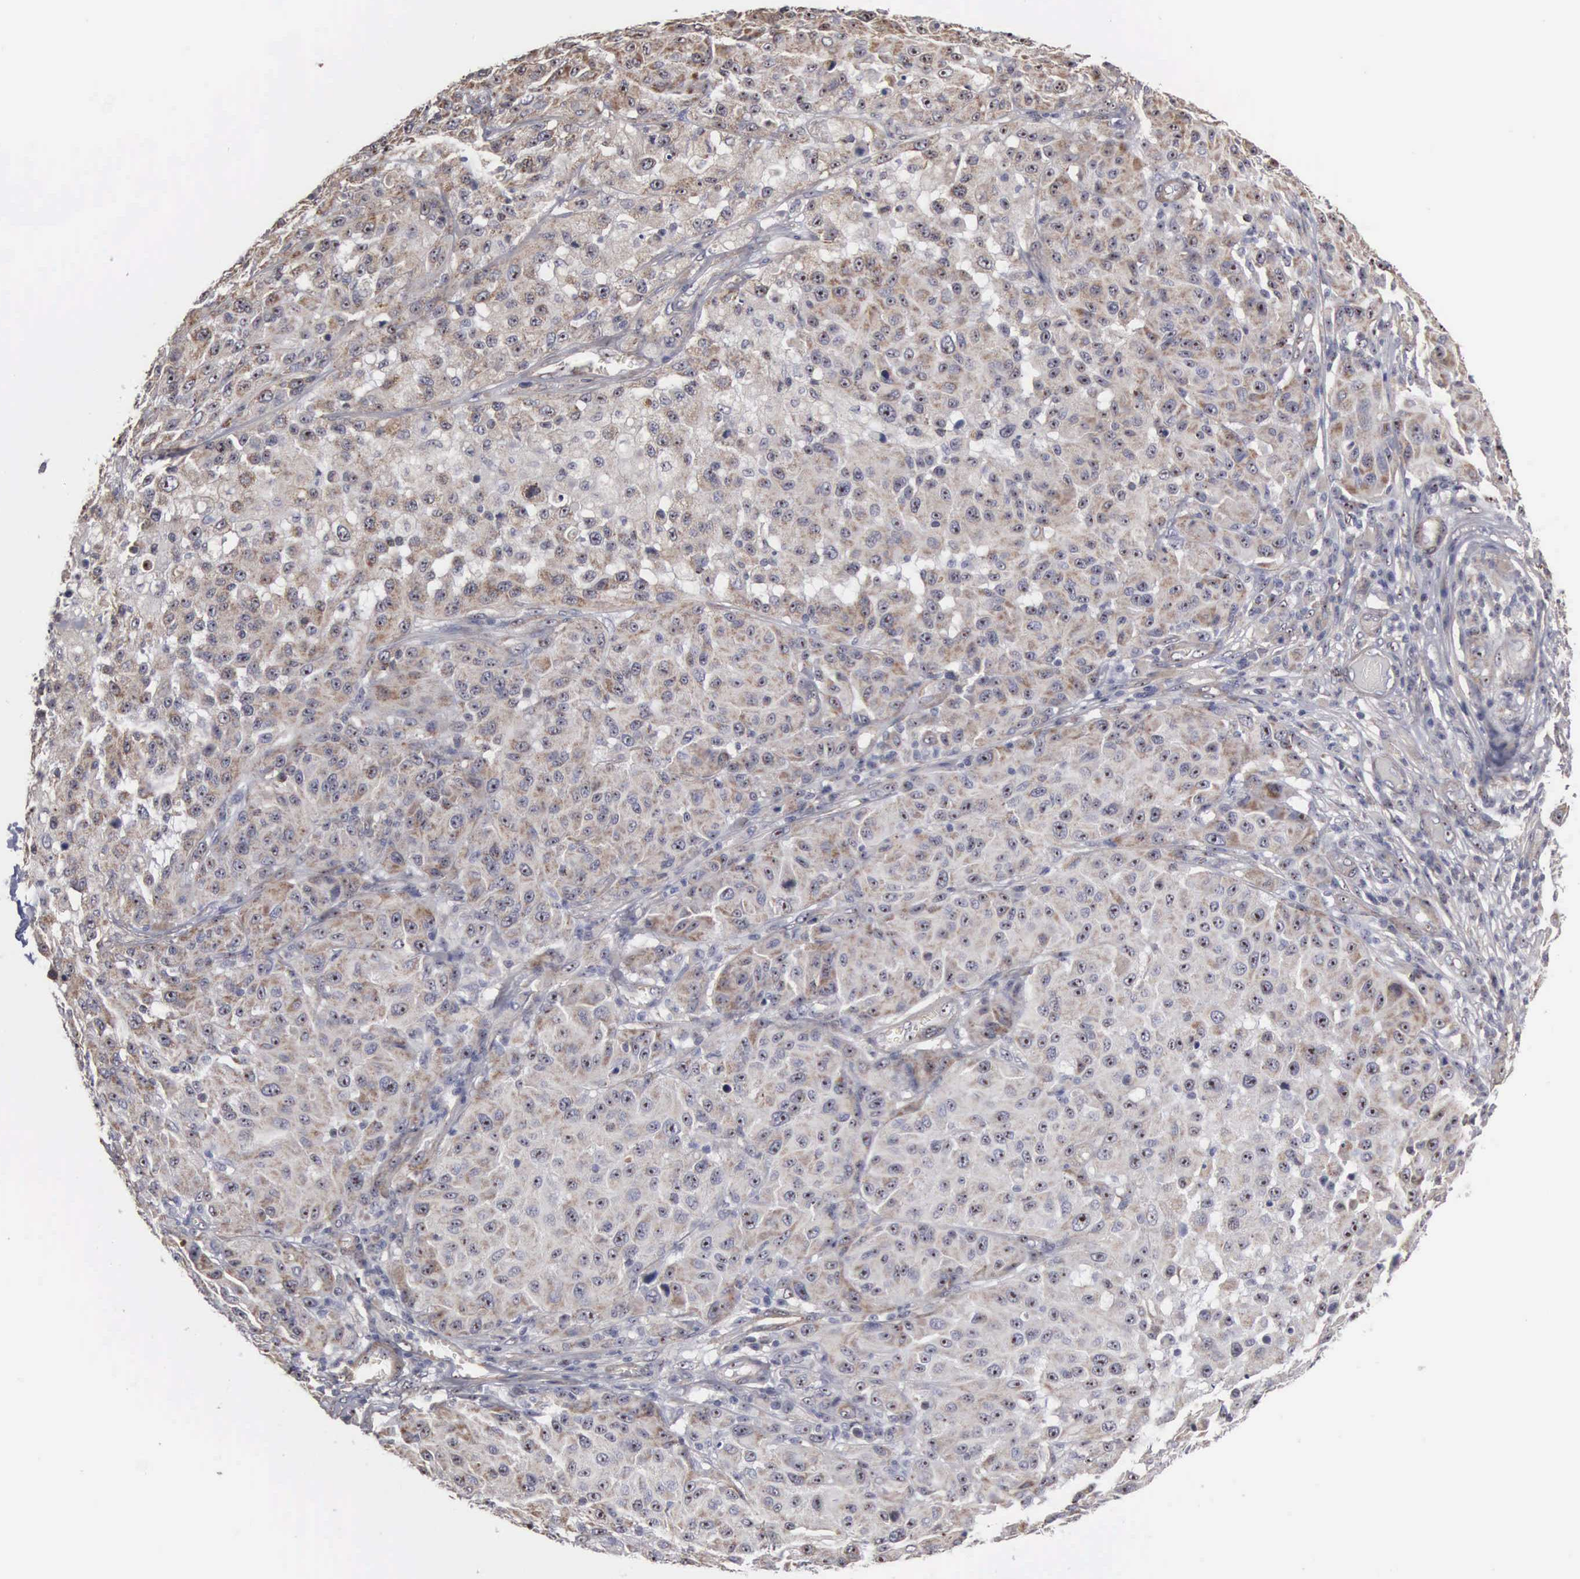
{"staining": {"intensity": "weak", "quantity": "<25%", "location": "nuclear"}, "tissue": "melanoma", "cell_type": "Tumor cells", "image_type": "cancer", "snomed": [{"axis": "morphology", "description": "Malignant melanoma, NOS"}, {"axis": "topography", "description": "Skin"}], "caption": "Photomicrograph shows no protein expression in tumor cells of melanoma tissue.", "gene": "NGDN", "patient": {"sex": "female", "age": 77}}